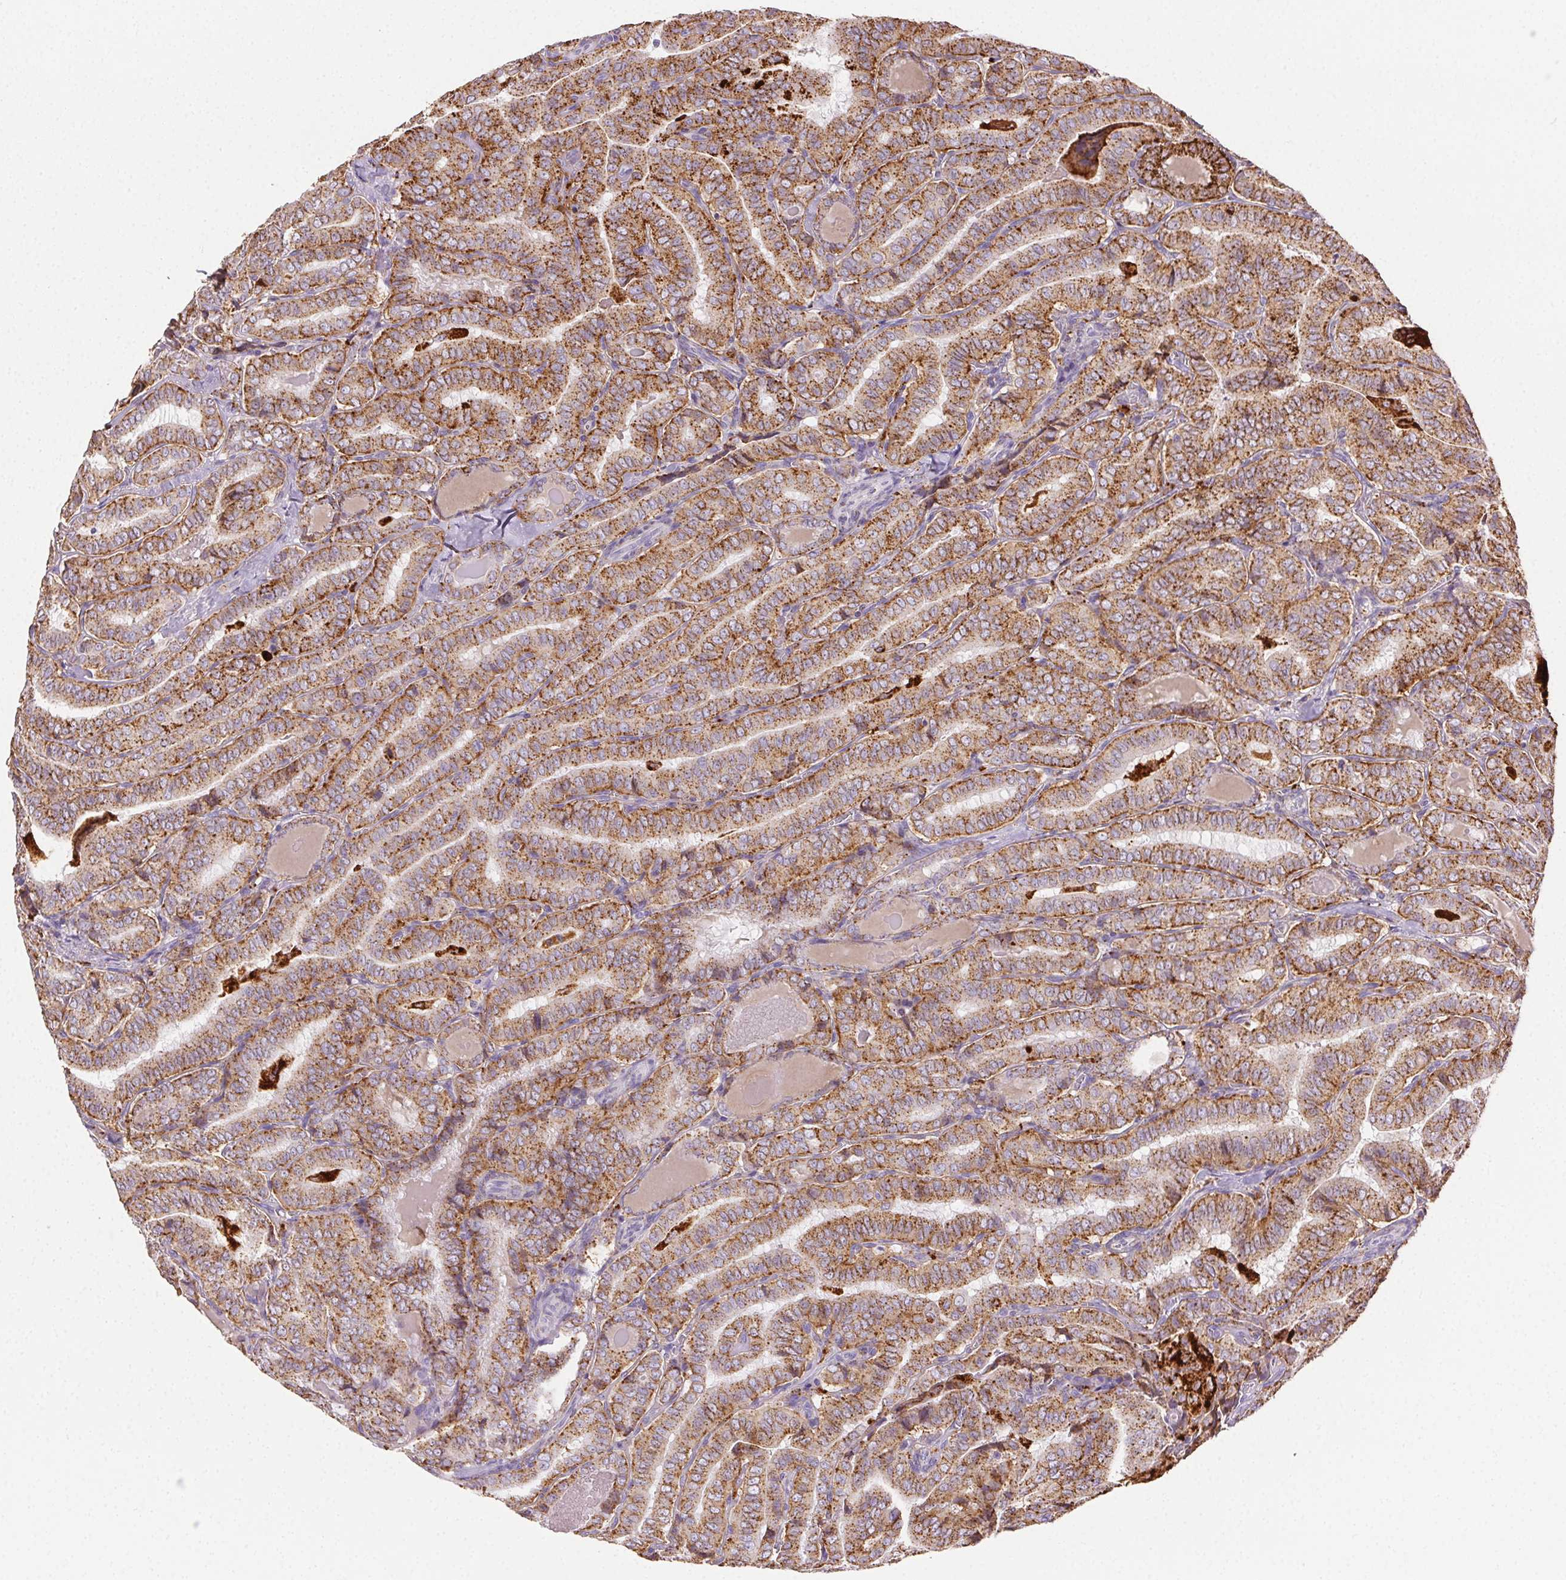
{"staining": {"intensity": "moderate", "quantity": ">75%", "location": "cytoplasmic/membranous"}, "tissue": "thyroid cancer", "cell_type": "Tumor cells", "image_type": "cancer", "snomed": [{"axis": "morphology", "description": "Papillary adenocarcinoma, NOS"}, {"axis": "morphology", "description": "Papillary adenoma metastatic"}, {"axis": "topography", "description": "Thyroid gland"}], "caption": "A brown stain shows moderate cytoplasmic/membranous positivity of a protein in thyroid cancer tumor cells. Ihc stains the protein in brown and the nuclei are stained blue.", "gene": "SCPEP1", "patient": {"sex": "female", "age": 50}}